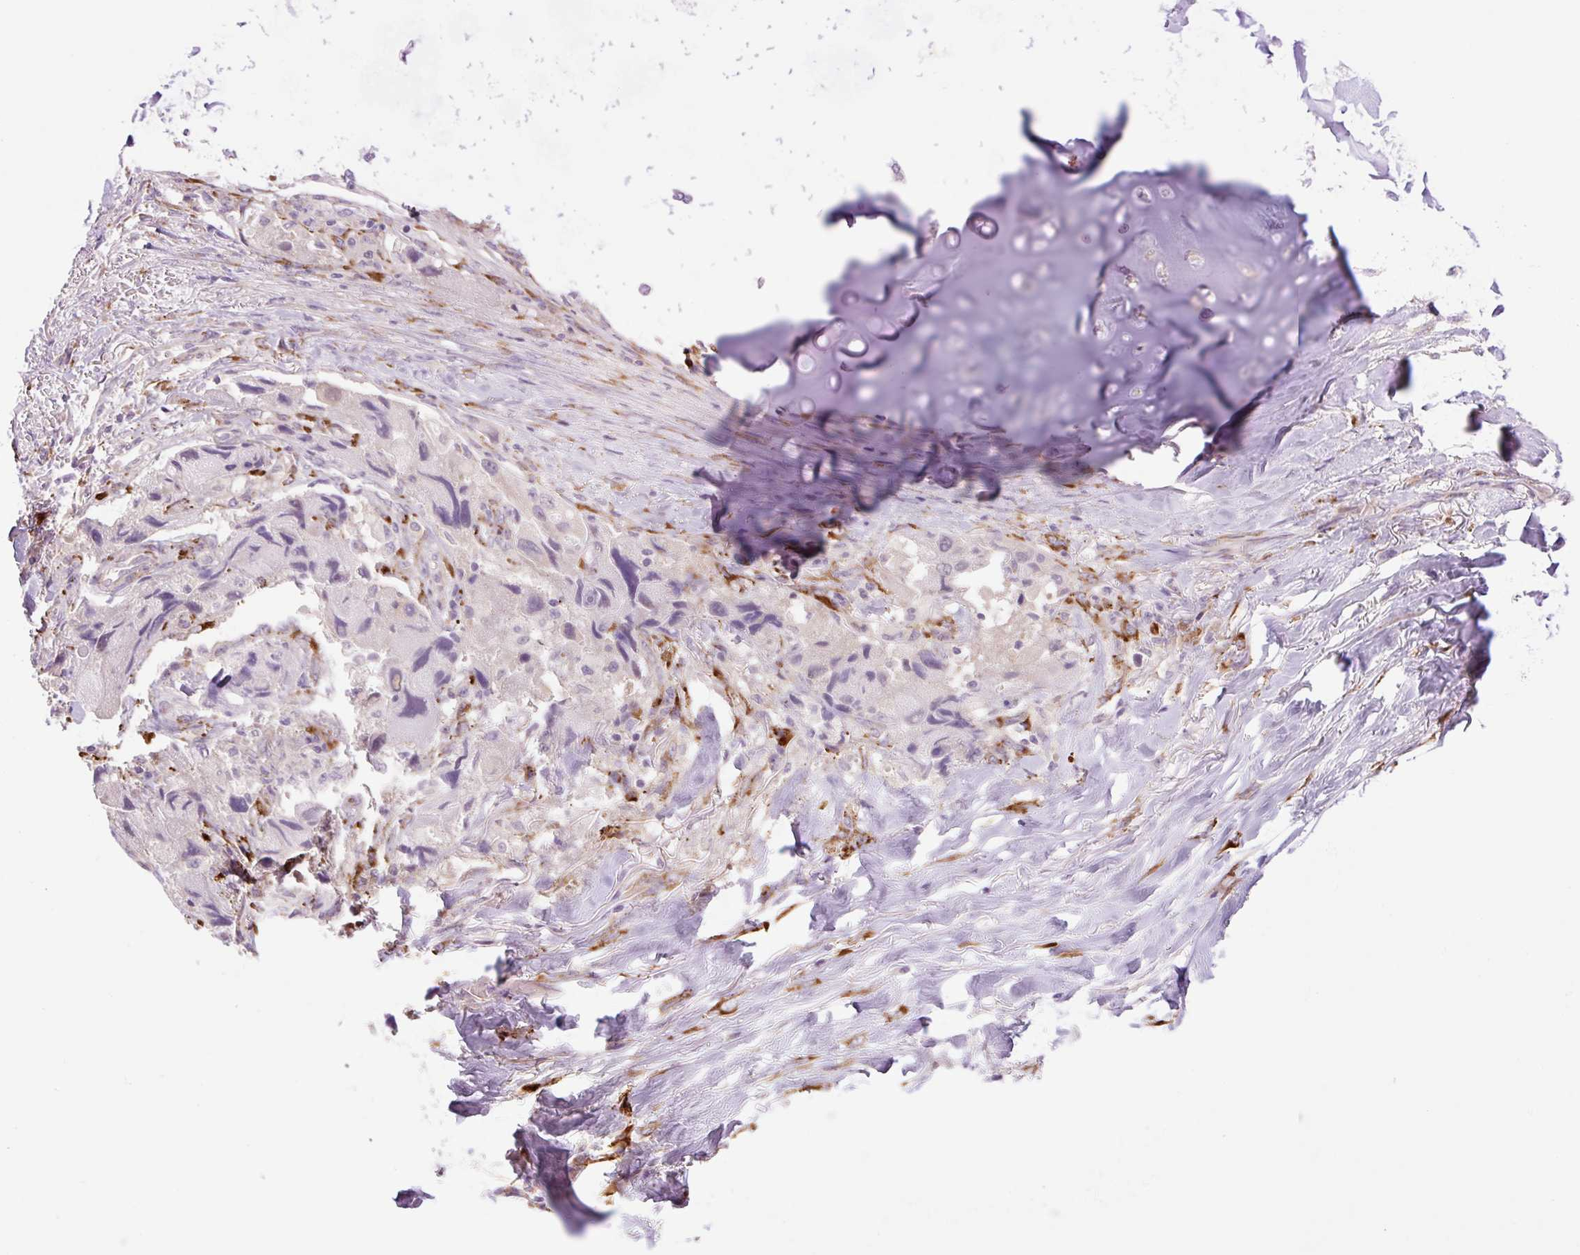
{"staining": {"intensity": "negative", "quantity": "none", "location": "none"}, "tissue": "lung cancer", "cell_type": "Tumor cells", "image_type": "cancer", "snomed": [{"axis": "morphology", "description": "Adenocarcinoma, NOS"}, {"axis": "topography", "description": "Lung"}], "caption": "Immunohistochemical staining of adenocarcinoma (lung) shows no significant positivity in tumor cells.", "gene": "COL5A1", "patient": {"sex": "female", "age": 54}}